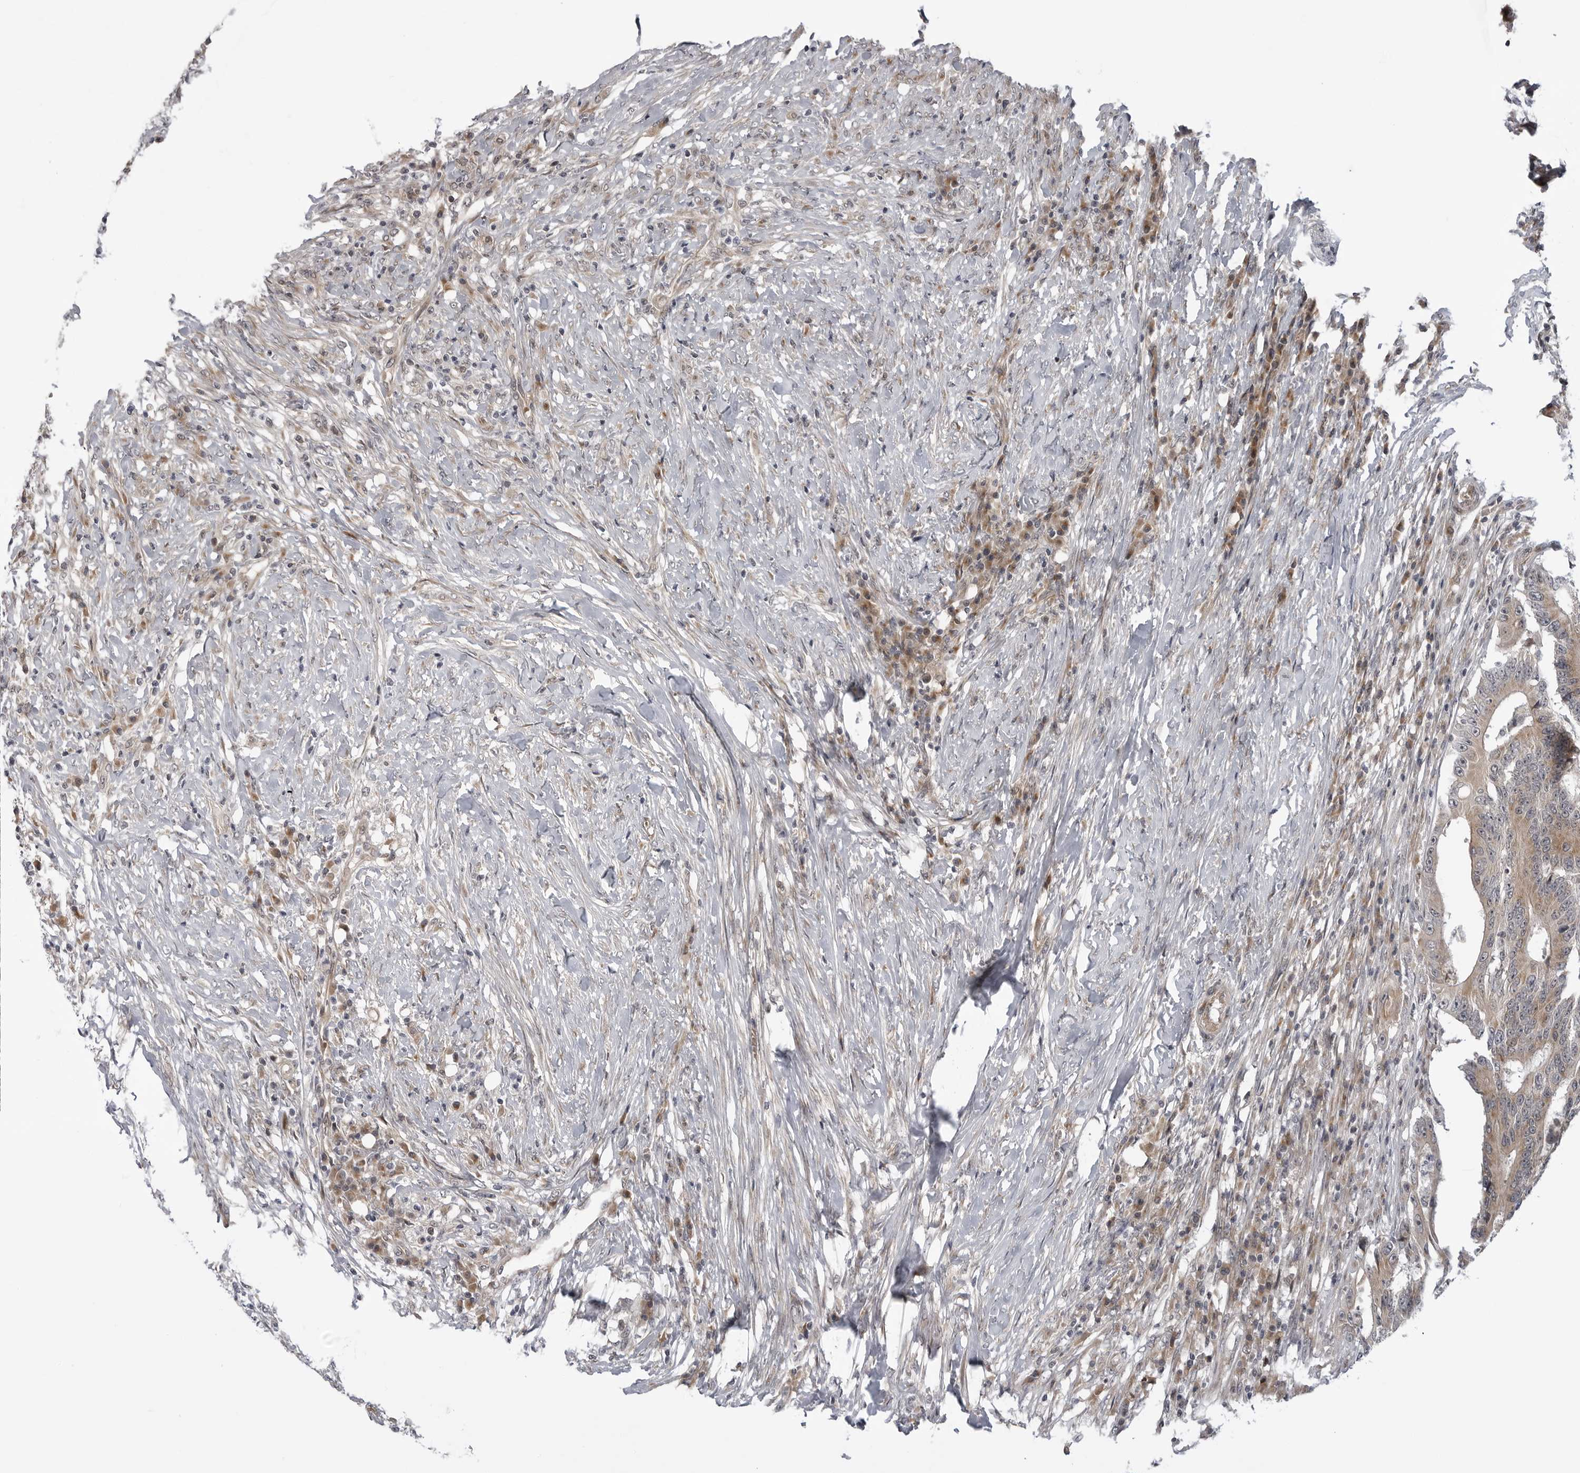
{"staining": {"intensity": "weak", "quantity": ">75%", "location": "cytoplasmic/membranous"}, "tissue": "colorectal cancer", "cell_type": "Tumor cells", "image_type": "cancer", "snomed": [{"axis": "morphology", "description": "Adenocarcinoma, NOS"}, {"axis": "topography", "description": "Colon"}], "caption": "Immunohistochemistry (IHC) (DAB) staining of colorectal cancer (adenocarcinoma) displays weak cytoplasmic/membranous protein staining in about >75% of tumor cells.", "gene": "LRRC45", "patient": {"sex": "male", "age": 83}}